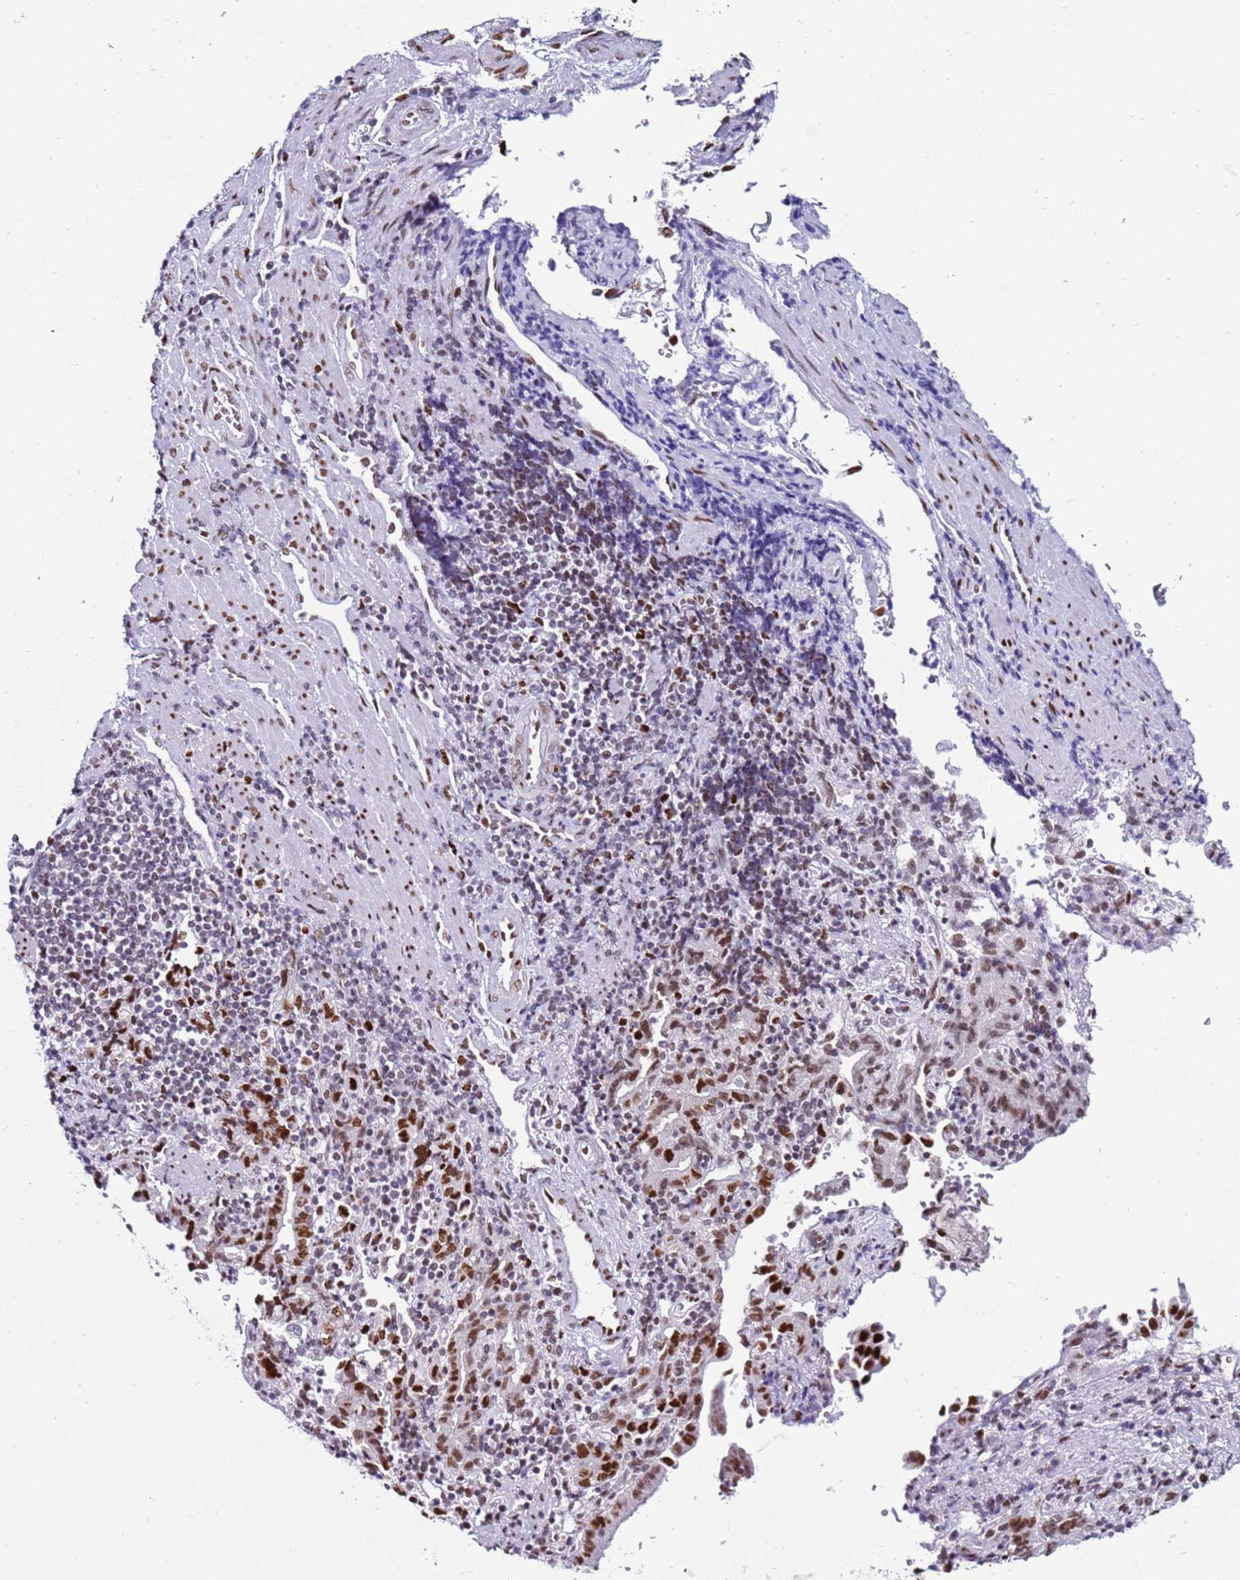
{"staining": {"intensity": "strong", "quantity": ">75%", "location": "nuclear"}, "tissue": "stomach cancer", "cell_type": "Tumor cells", "image_type": "cancer", "snomed": [{"axis": "morphology", "description": "Adenocarcinoma, NOS"}, {"axis": "topography", "description": "Stomach"}], "caption": "Immunohistochemistry of stomach cancer reveals high levels of strong nuclear expression in about >75% of tumor cells.", "gene": "KPNA4", "patient": {"sex": "male", "age": 62}}